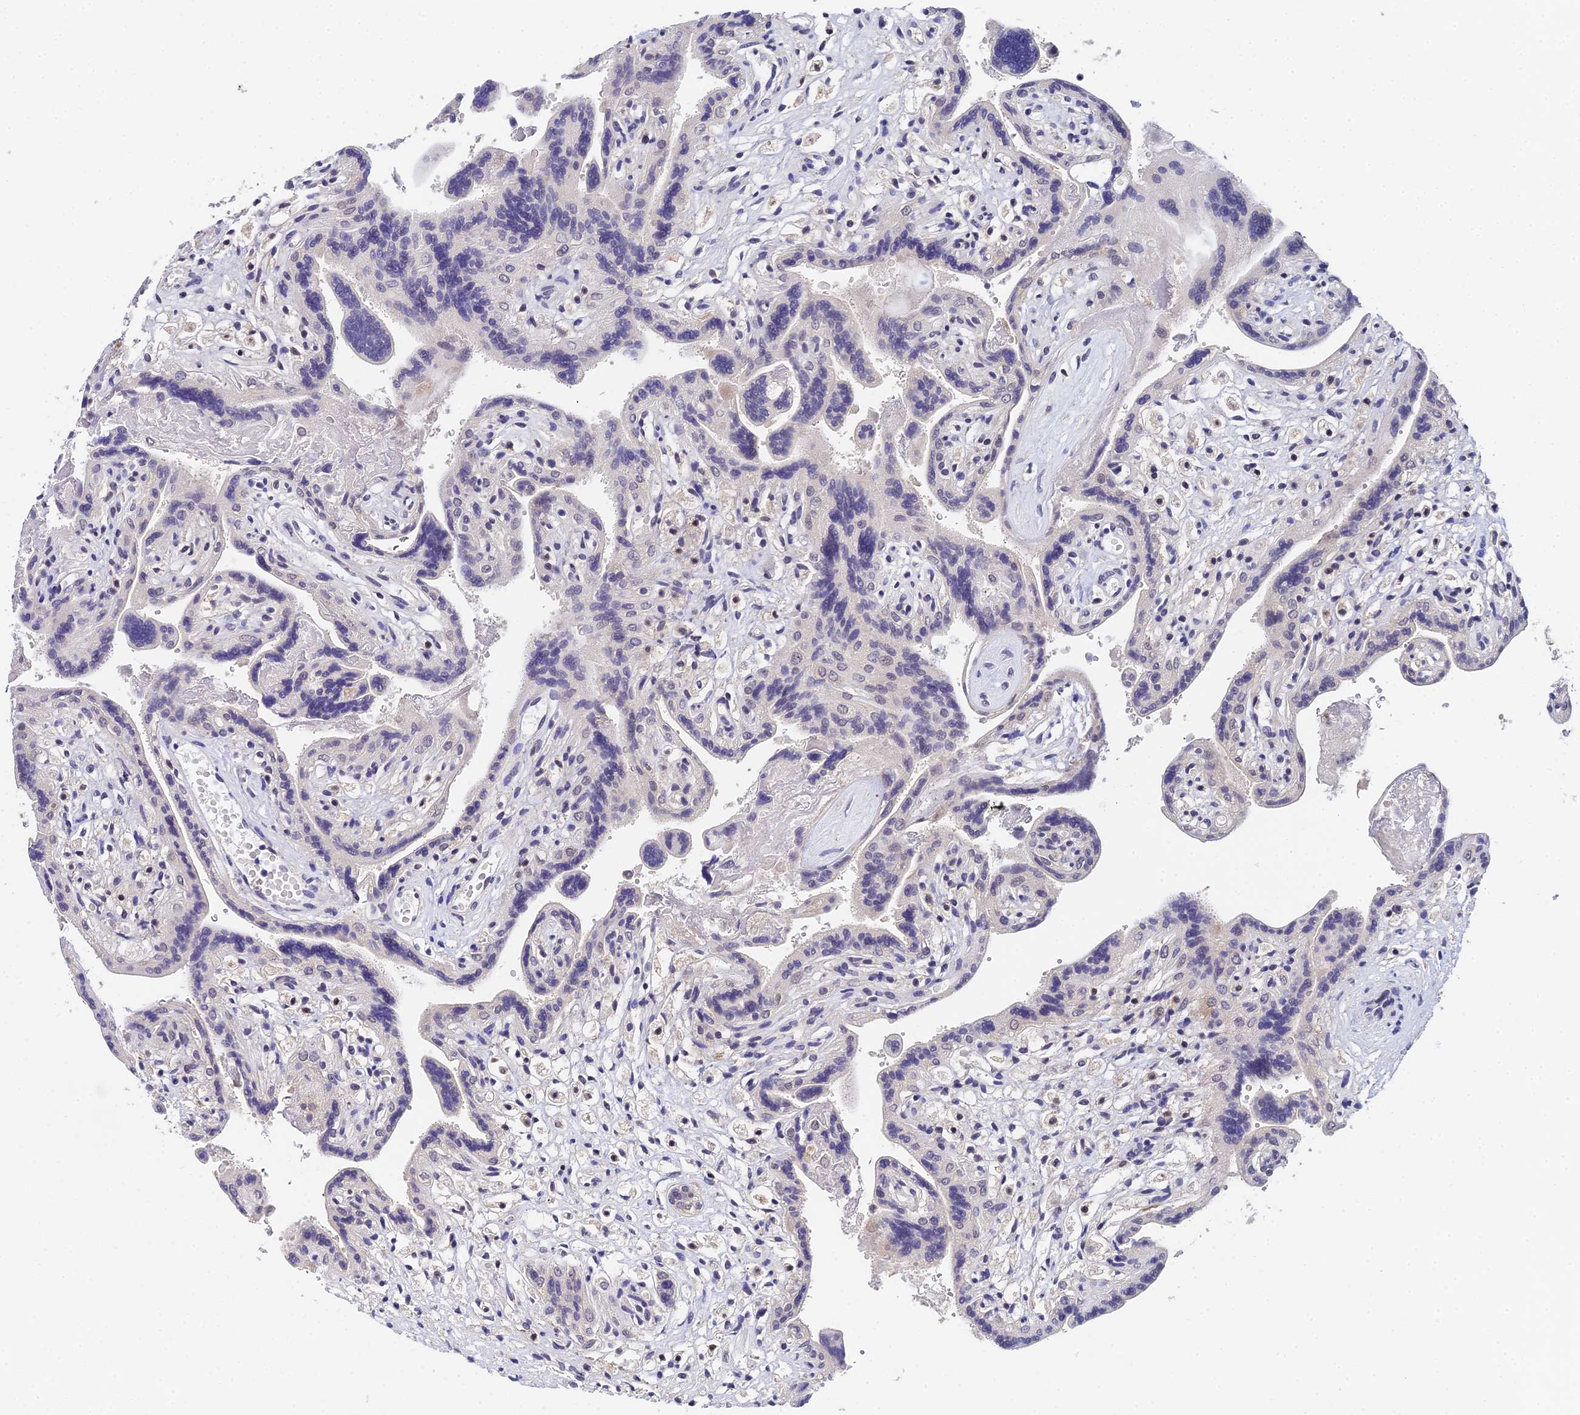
{"staining": {"intensity": "moderate", "quantity": "<25%", "location": "nuclear"}, "tissue": "placenta", "cell_type": "Trophoblastic cells", "image_type": "normal", "snomed": [{"axis": "morphology", "description": "Normal tissue, NOS"}, {"axis": "topography", "description": "Placenta"}], "caption": "A brown stain highlights moderate nuclear positivity of a protein in trophoblastic cells of unremarkable human placenta.", "gene": "MAGOHB", "patient": {"sex": "female", "age": 37}}